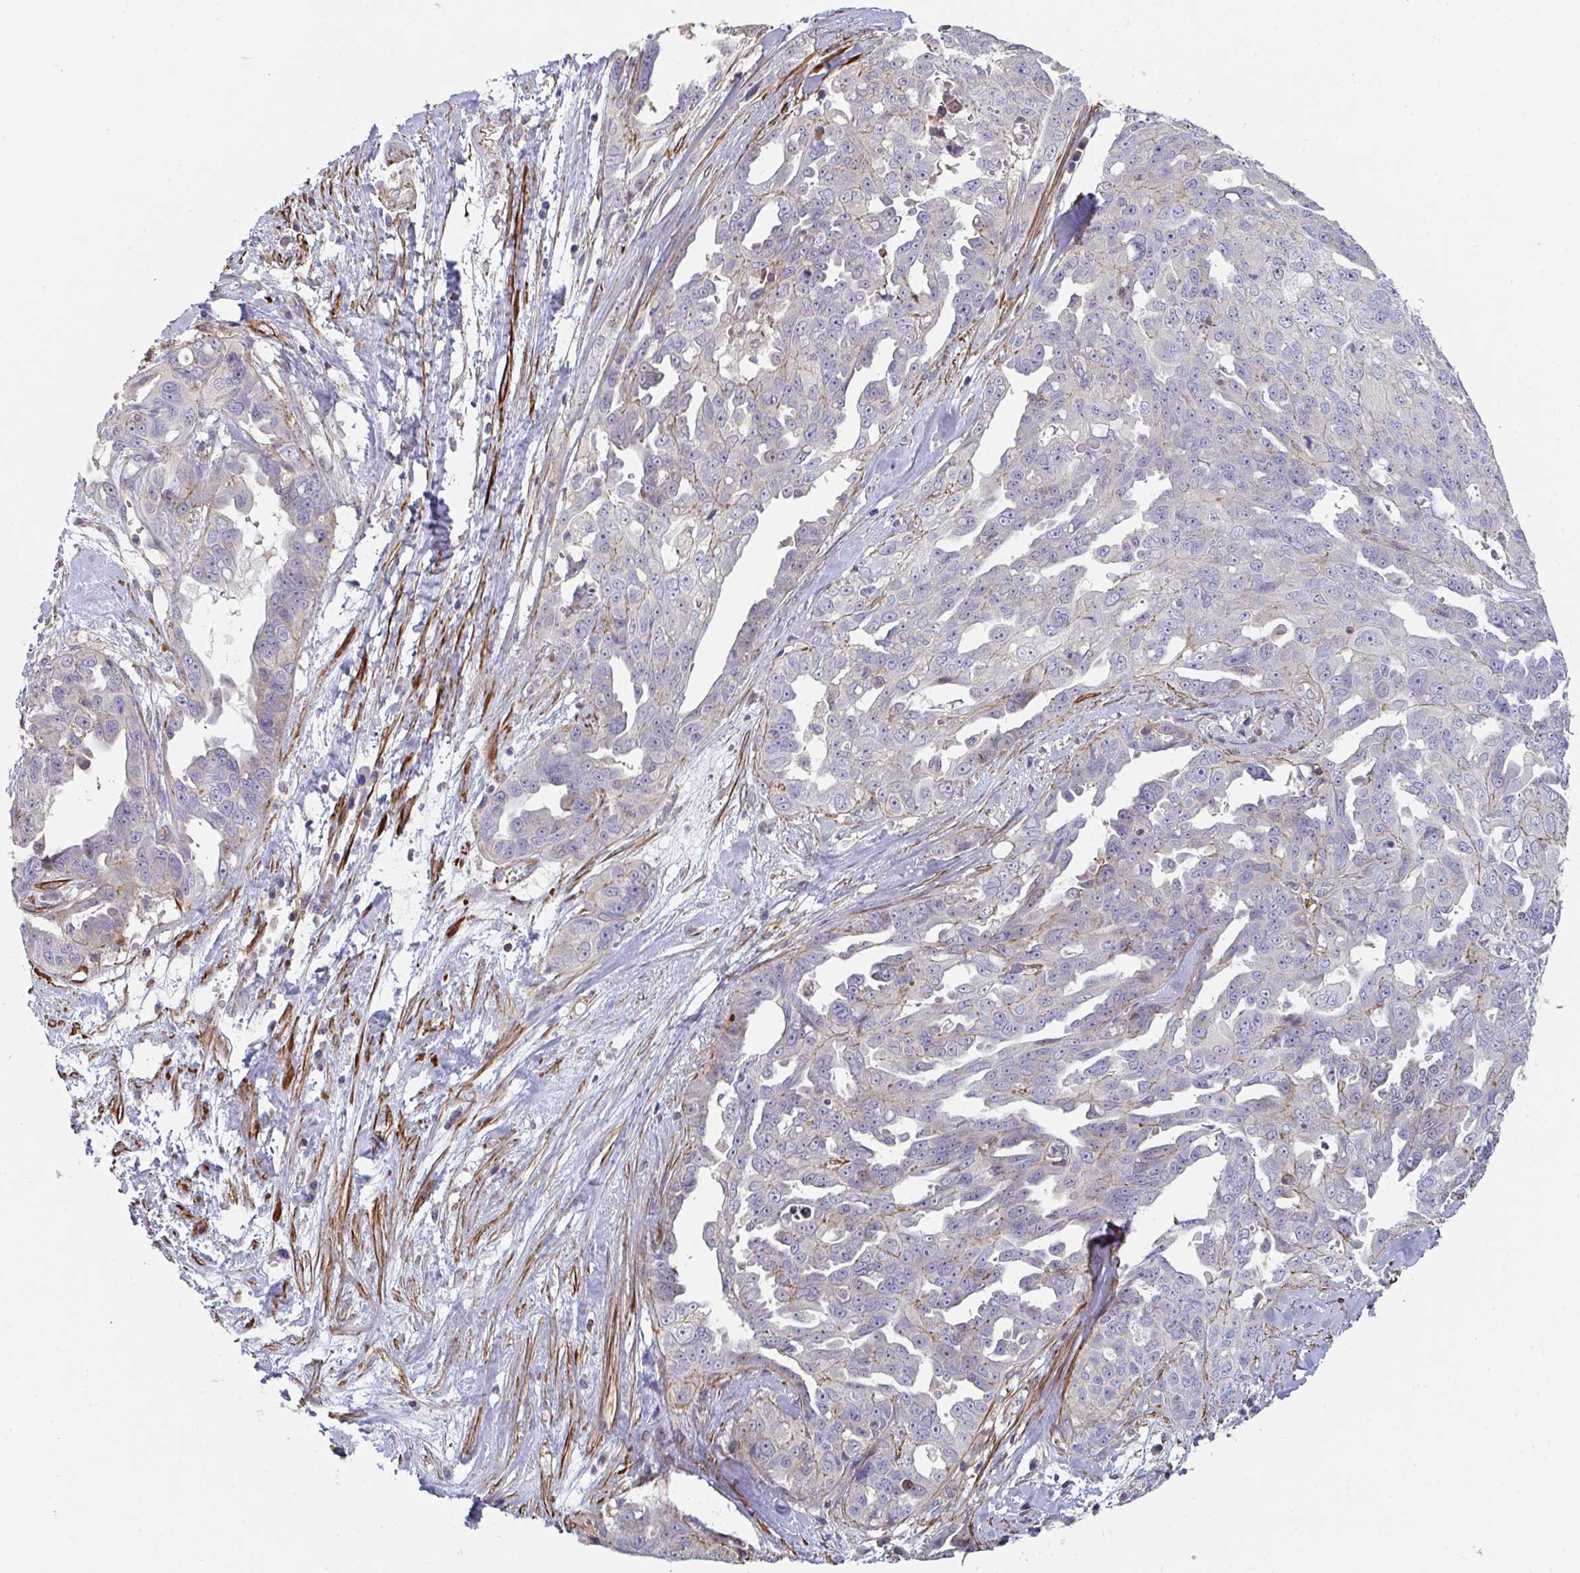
{"staining": {"intensity": "weak", "quantity": "<25%", "location": "cytoplasmic/membranous"}, "tissue": "ovarian cancer", "cell_type": "Tumor cells", "image_type": "cancer", "snomed": [{"axis": "morphology", "description": "Carcinoma, endometroid"}, {"axis": "topography", "description": "Ovary"}], "caption": "Tumor cells show no significant expression in endometroid carcinoma (ovarian).", "gene": "FZD2", "patient": {"sex": "female", "age": 70}}